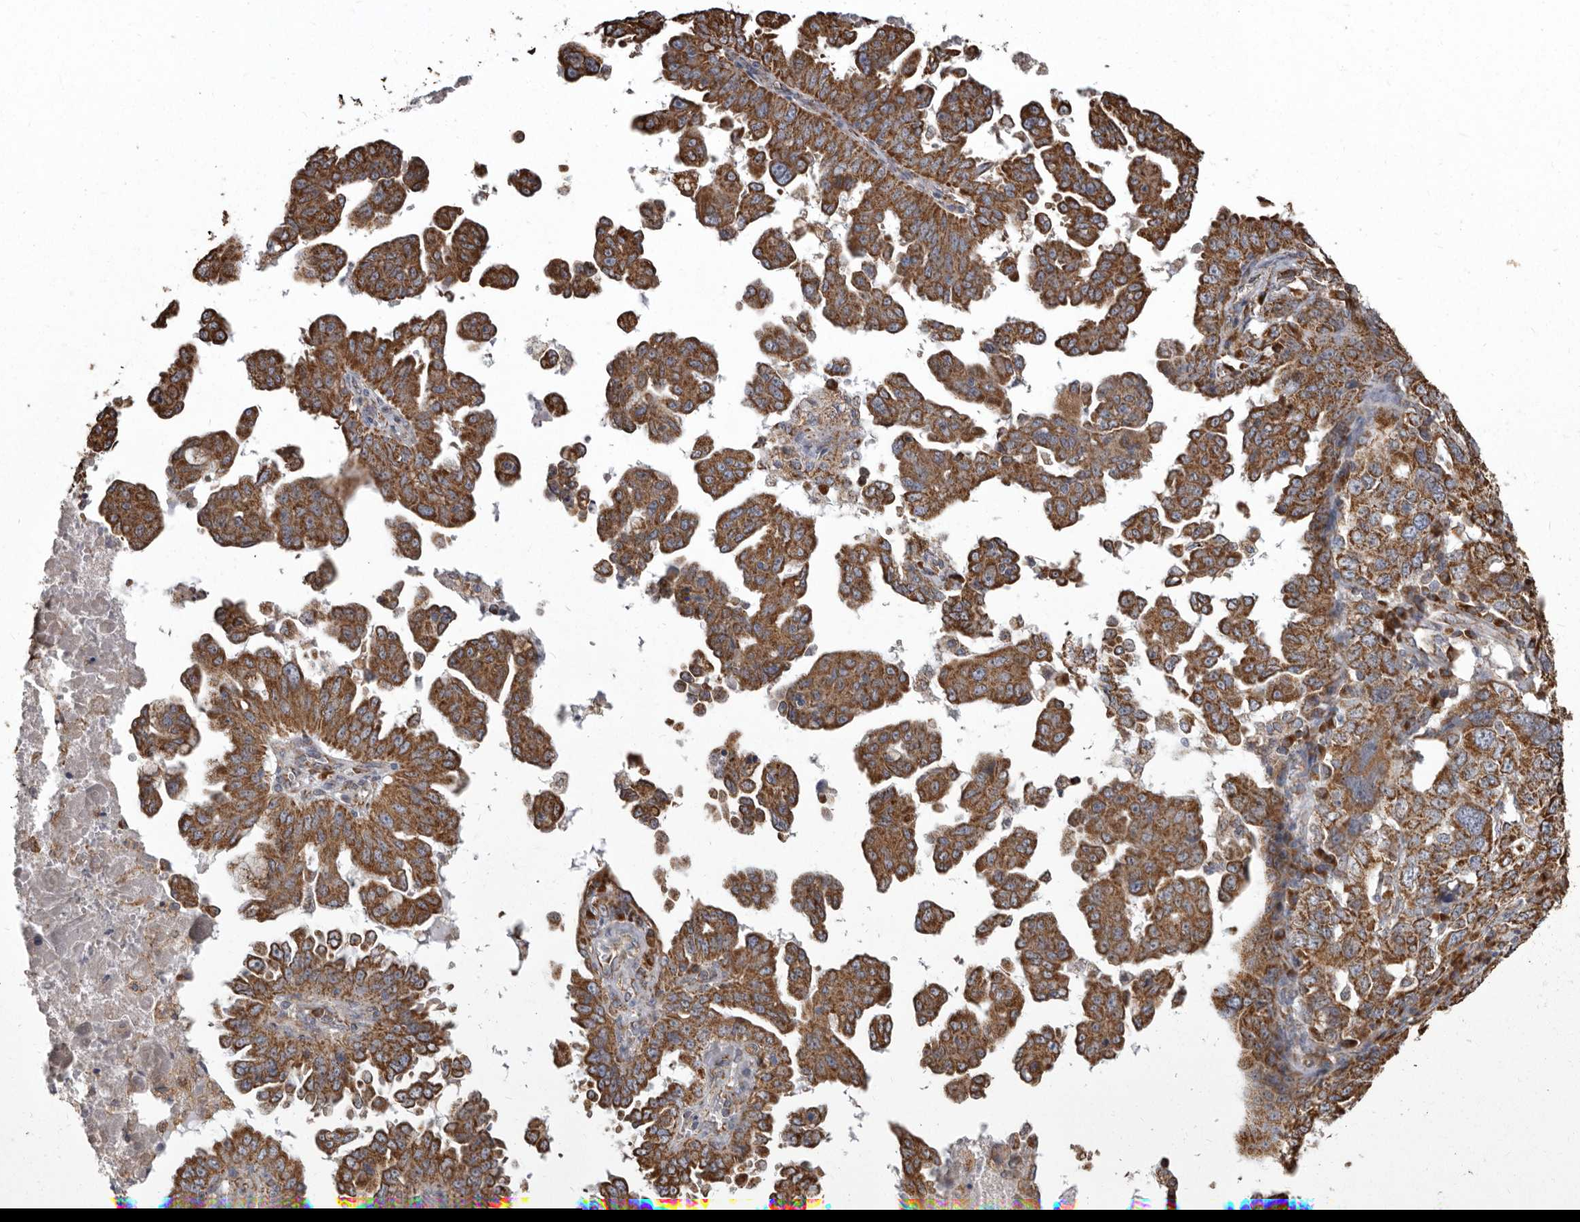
{"staining": {"intensity": "moderate", "quantity": ">75%", "location": "cytoplasmic/membranous"}, "tissue": "ovarian cancer", "cell_type": "Tumor cells", "image_type": "cancer", "snomed": [{"axis": "morphology", "description": "Carcinoma, endometroid"}, {"axis": "topography", "description": "Ovary"}], "caption": "The image reveals immunohistochemical staining of endometroid carcinoma (ovarian). There is moderate cytoplasmic/membranous expression is appreciated in about >75% of tumor cells.", "gene": "CDK5RAP3", "patient": {"sex": "female", "age": 62}}